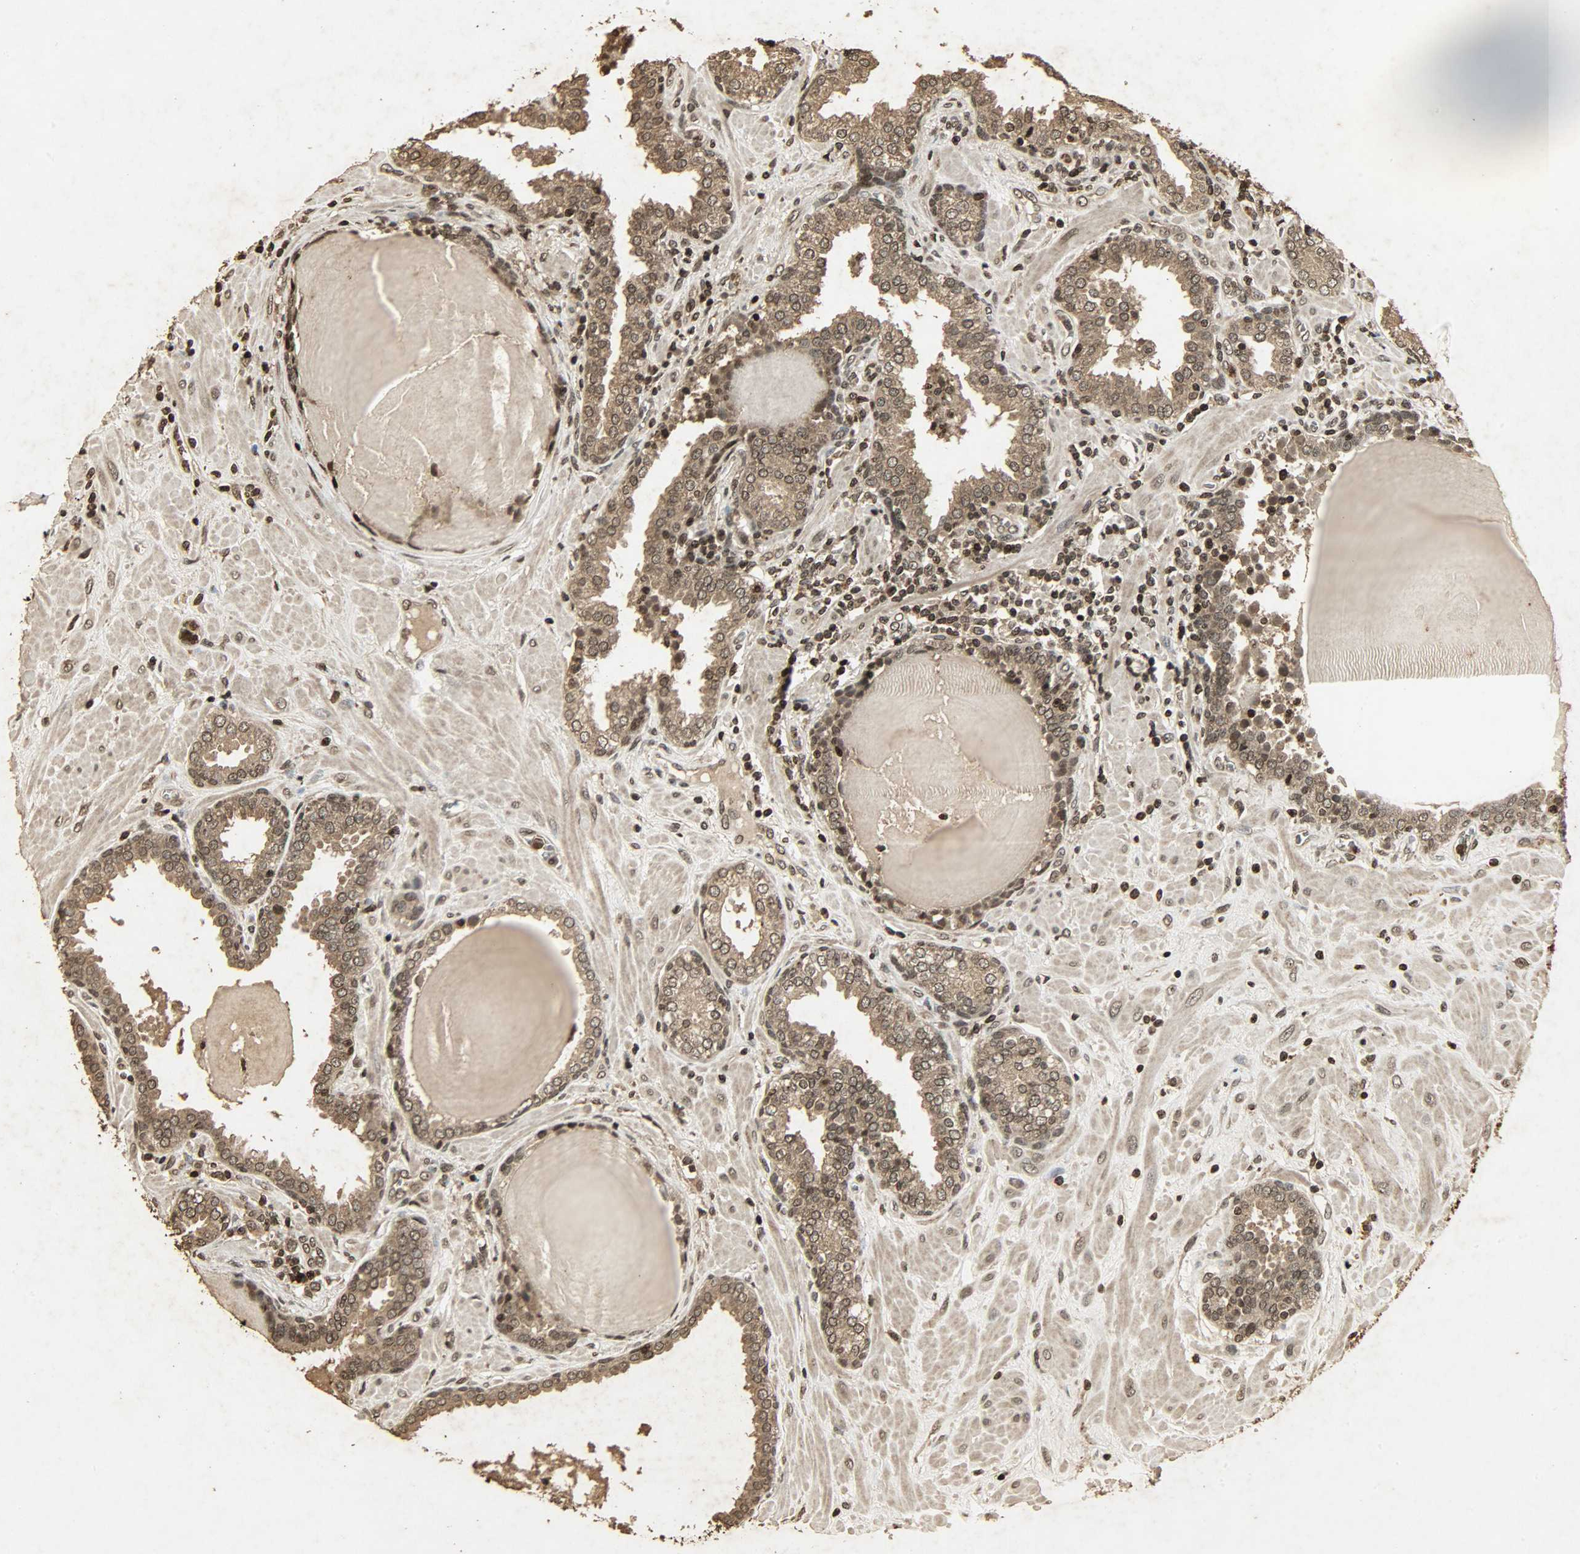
{"staining": {"intensity": "moderate", "quantity": ">75%", "location": "cytoplasmic/membranous,nuclear"}, "tissue": "prostate", "cell_type": "Glandular cells", "image_type": "normal", "snomed": [{"axis": "morphology", "description": "Normal tissue, NOS"}, {"axis": "topography", "description": "Prostate"}], "caption": "Prostate stained for a protein (brown) shows moderate cytoplasmic/membranous,nuclear positive staining in about >75% of glandular cells.", "gene": "PPP3R1", "patient": {"sex": "male", "age": 51}}